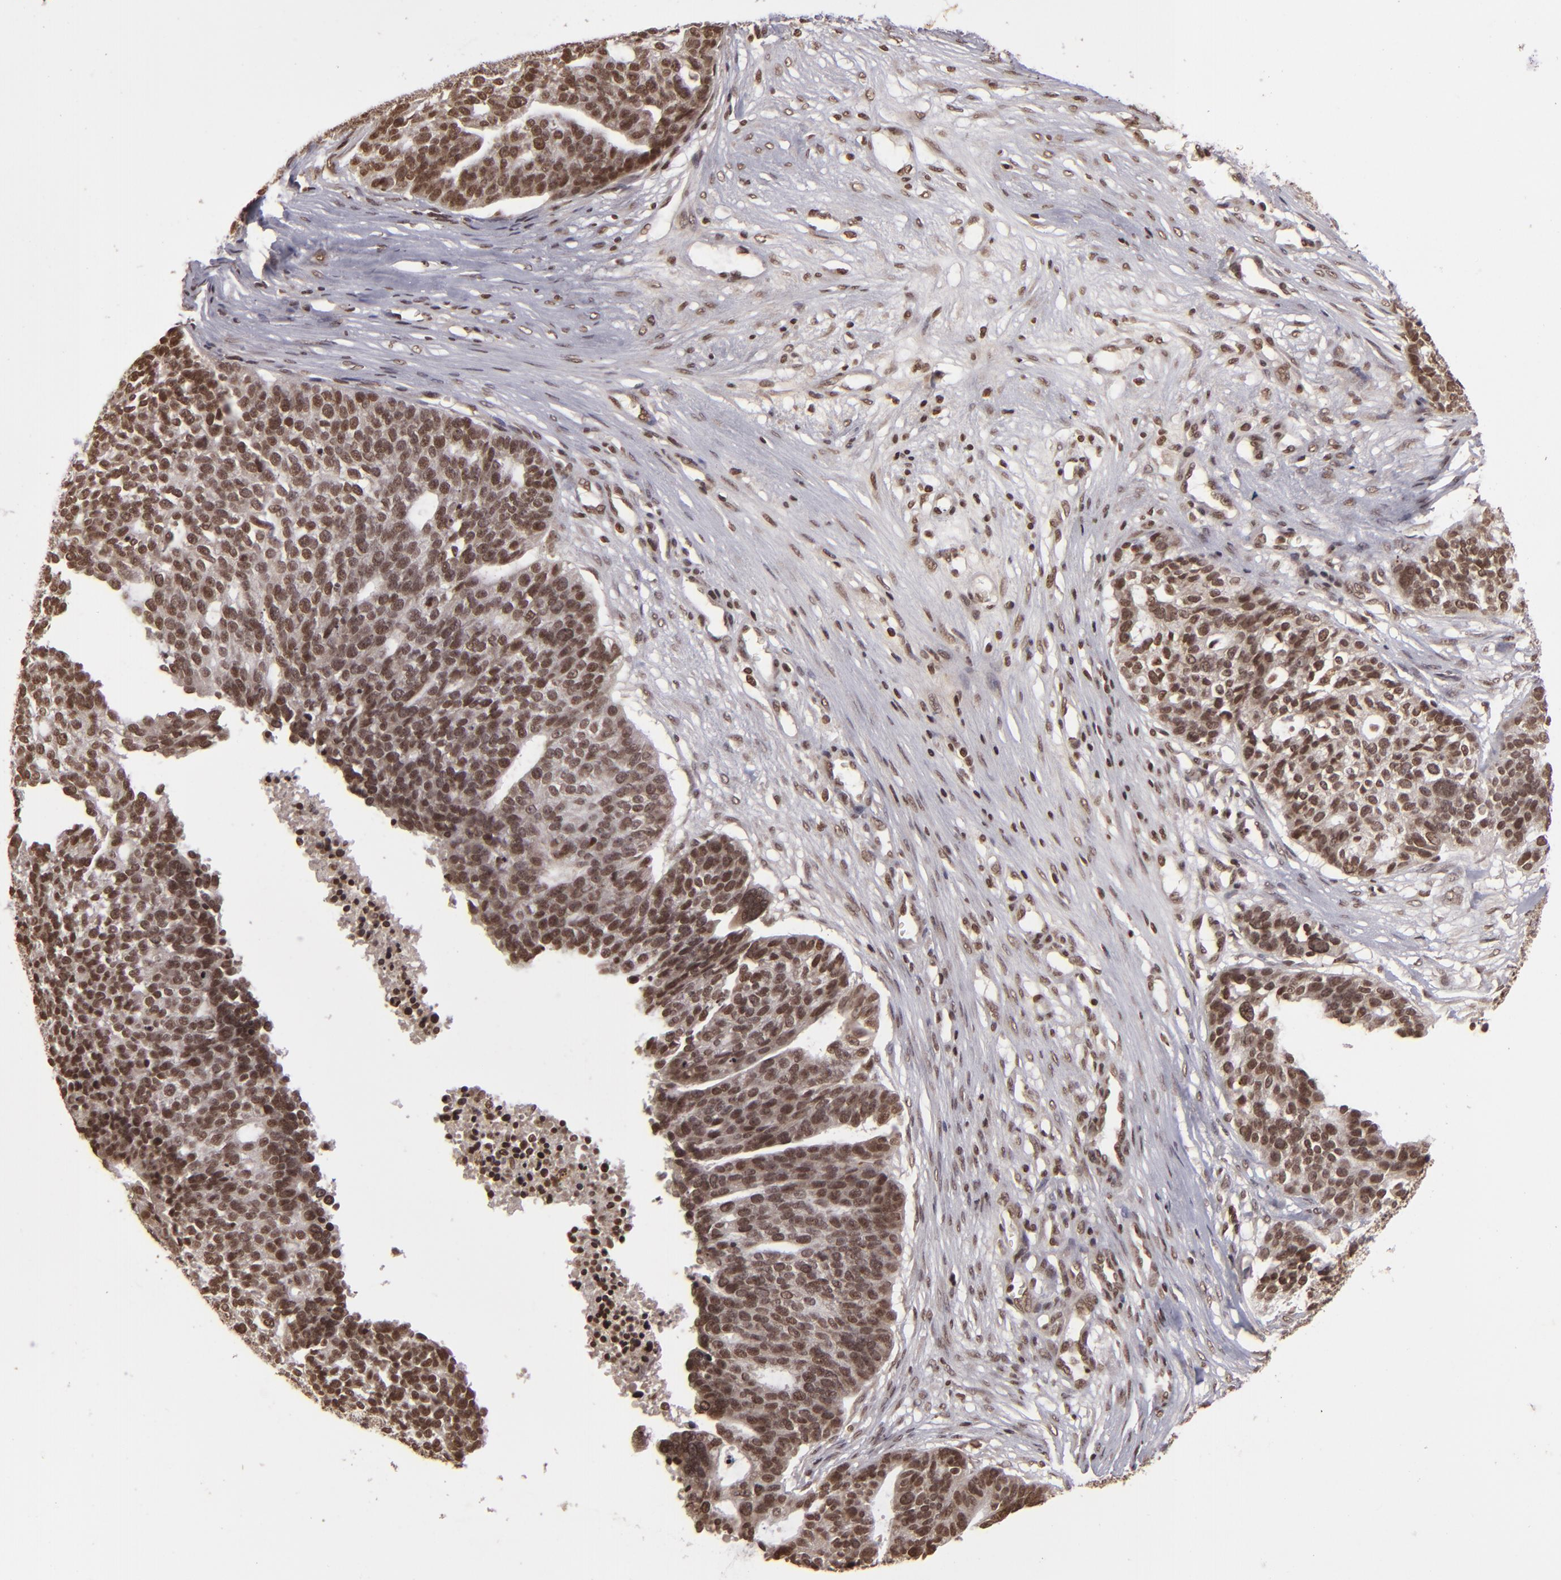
{"staining": {"intensity": "moderate", "quantity": ">75%", "location": "nuclear"}, "tissue": "ovarian cancer", "cell_type": "Tumor cells", "image_type": "cancer", "snomed": [{"axis": "morphology", "description": "Cystadenocarcinoma, serous, NOS"}, {"axis": "topography", "description": "Ovary"}], "caption": "Protein expression analysis of human ovarian cancer reveals moderate nuclear staining in about >75% of tumor cells.", "gene": "CUL3", "patient": {"sex": "female", "age": 59}}